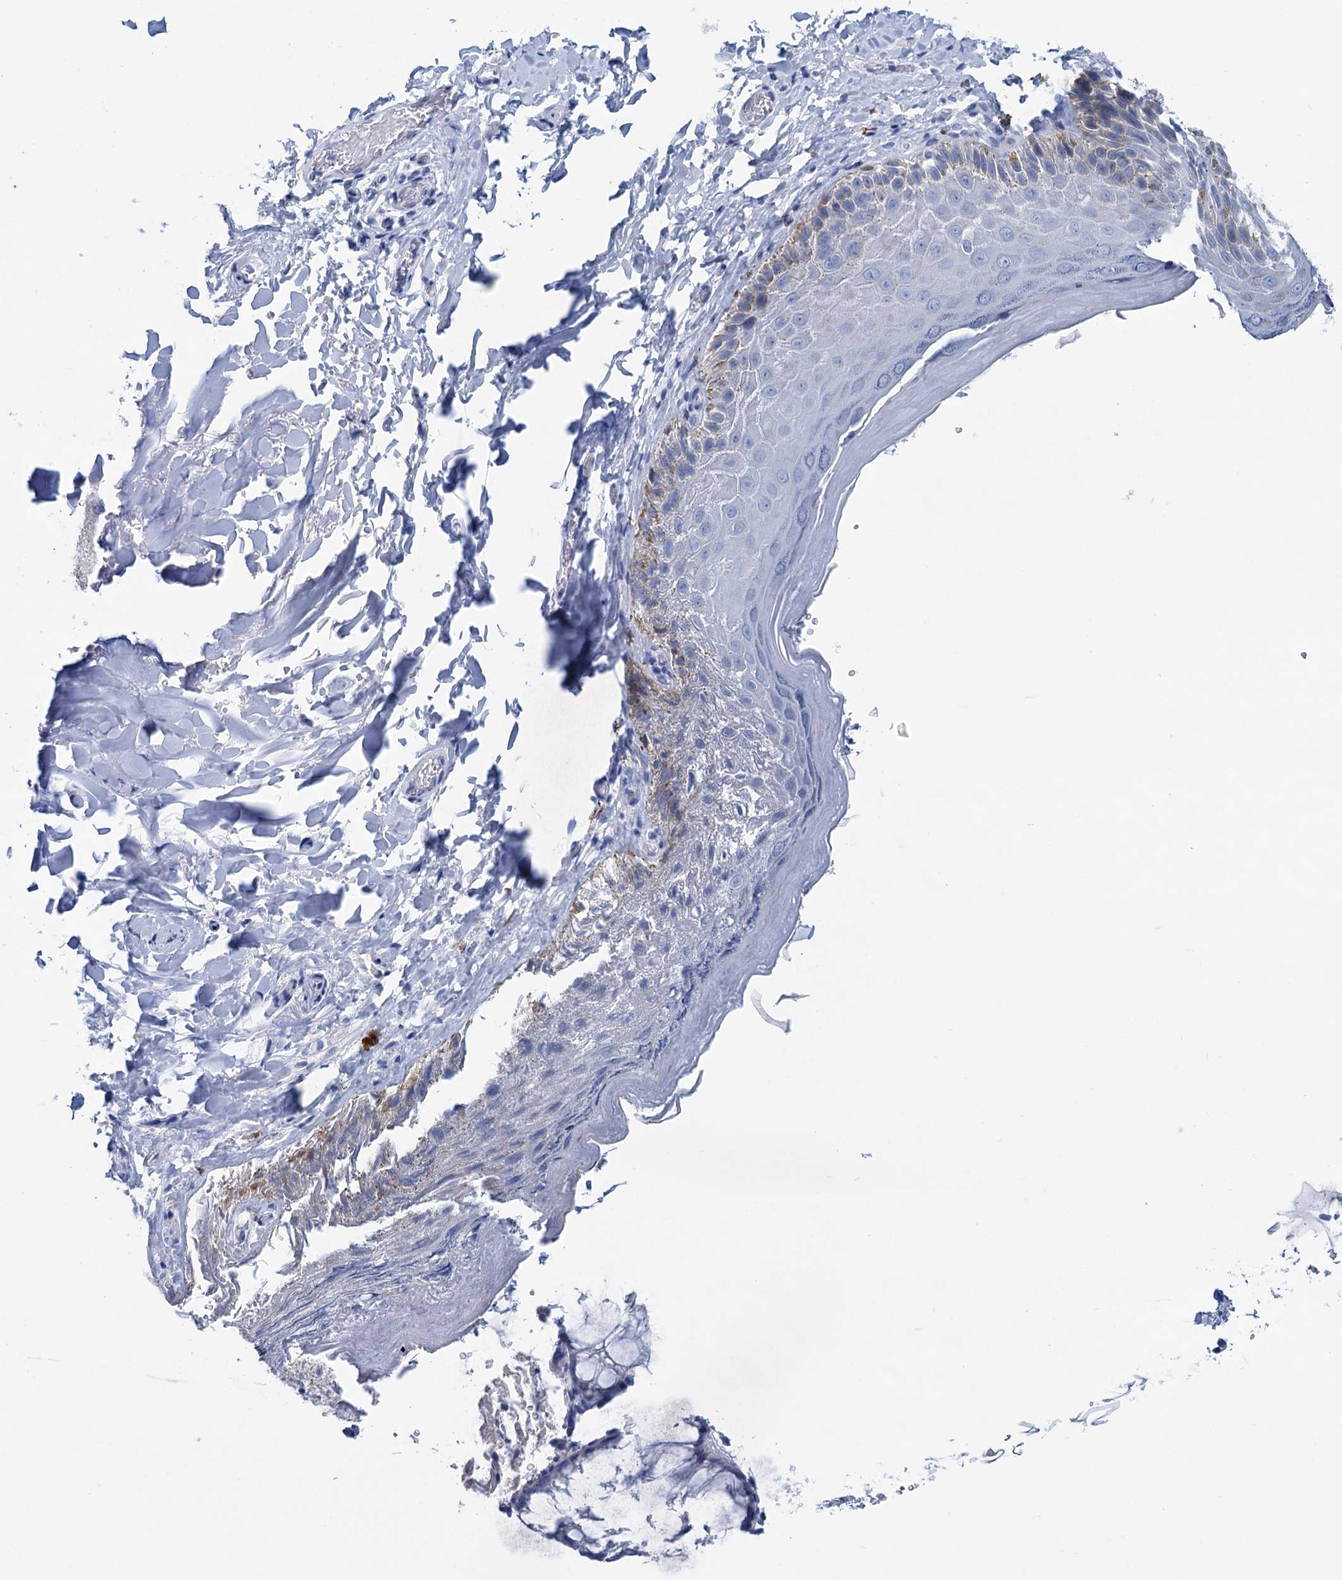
{"staining": {"intensity": "moderate", "quantity": "<25%", "location": "cytoplasmic/membranous"}, "tissue": "skin", "cell_type": "Epidermal cells", "image_type": "normal", "snomed": [{"axis": "morphology", "description": "Normal tissue, NOS"}, {"axis": "topography", "description": "Anal"}], "caption": "Immunohistochemistry (IHC) histopathology image of normal skin stained for a protein (brown), which displays low levels of moderate cytoplasmic/membranous positivity in approximately <25% of epidermal cells.", "gene": "MYOZ3", "patient": {"sex": "male", "age": 44}}